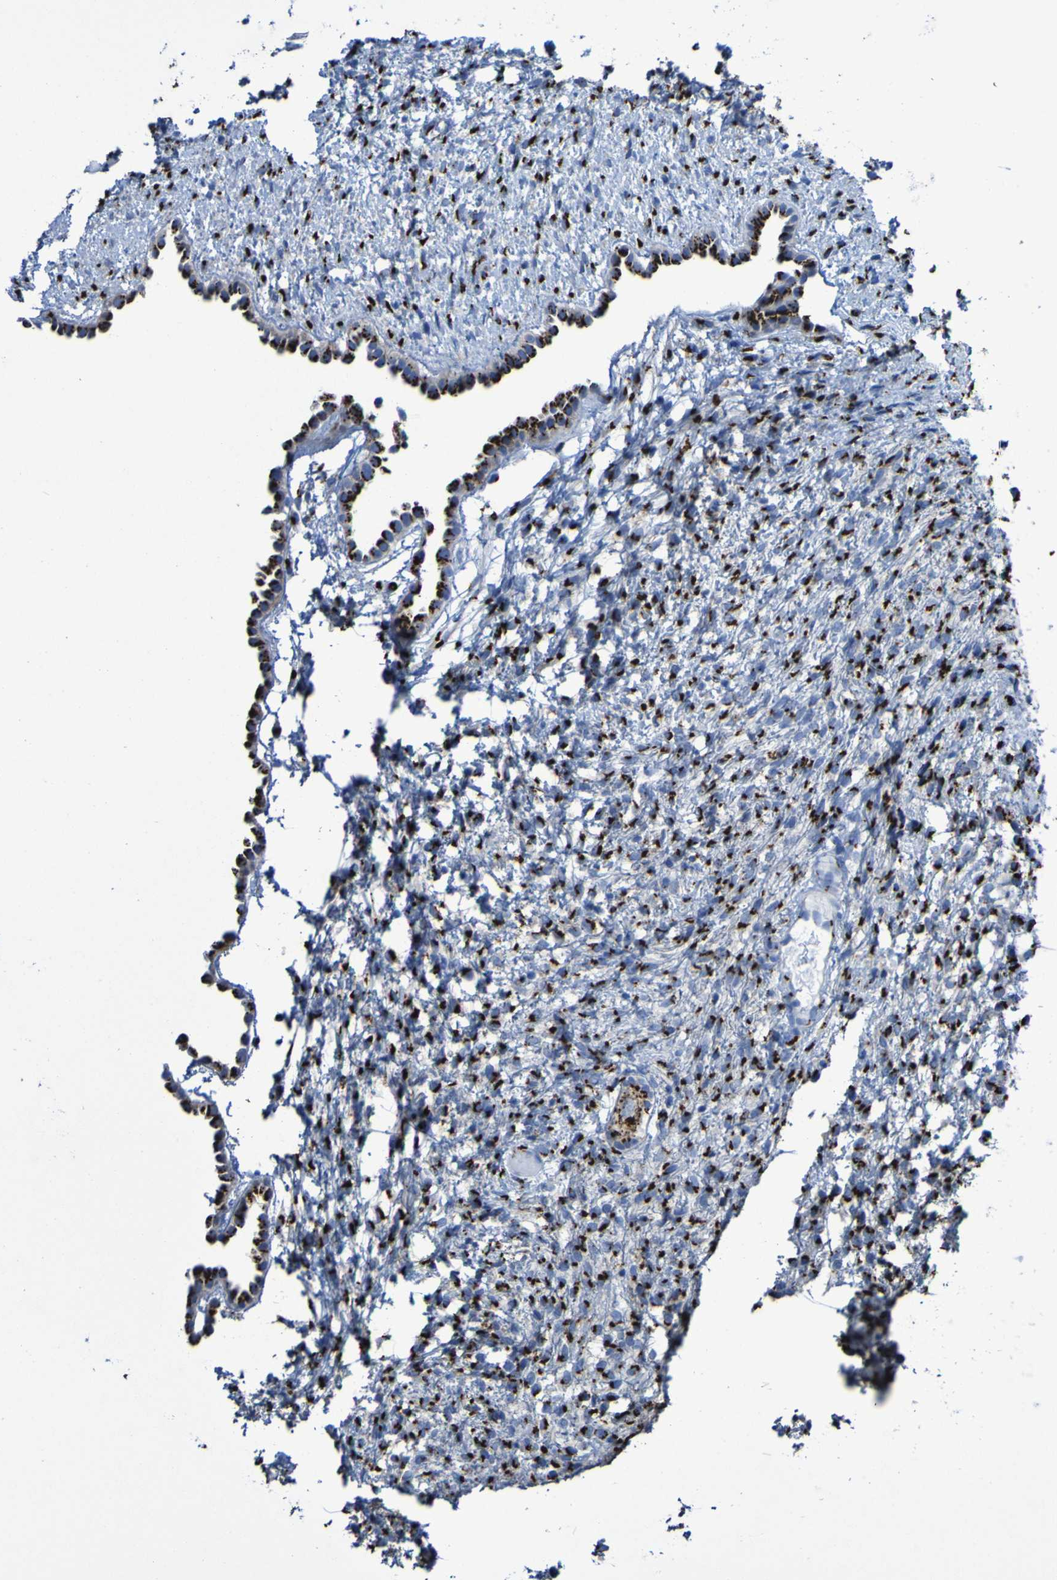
{"staining": {"intensity": "strong", "quantity": ">75%", "location": "cytoplasmic/membranous"}, "tissue": "ovary", "cell_type": "Follicle cells", "image_type": "normal", "snomed": [{"axis": "morphology", "description": "Normal tissue, NOS"}, {"axis": "morphology", "description": "Cyst, NOS"}, {"axis": "topography", "description": "Ovary"}], "caption": "Ovary was stained to show a protein in brown. There is high levels of strong cytoplasmic/membranous expression in approximately >75% of follicle cells. The protein of interest is shown in brown color, while the nuclei are stained blue.", "gene": "GOLM1", "patient": {"sex": "female", "age": 18}}